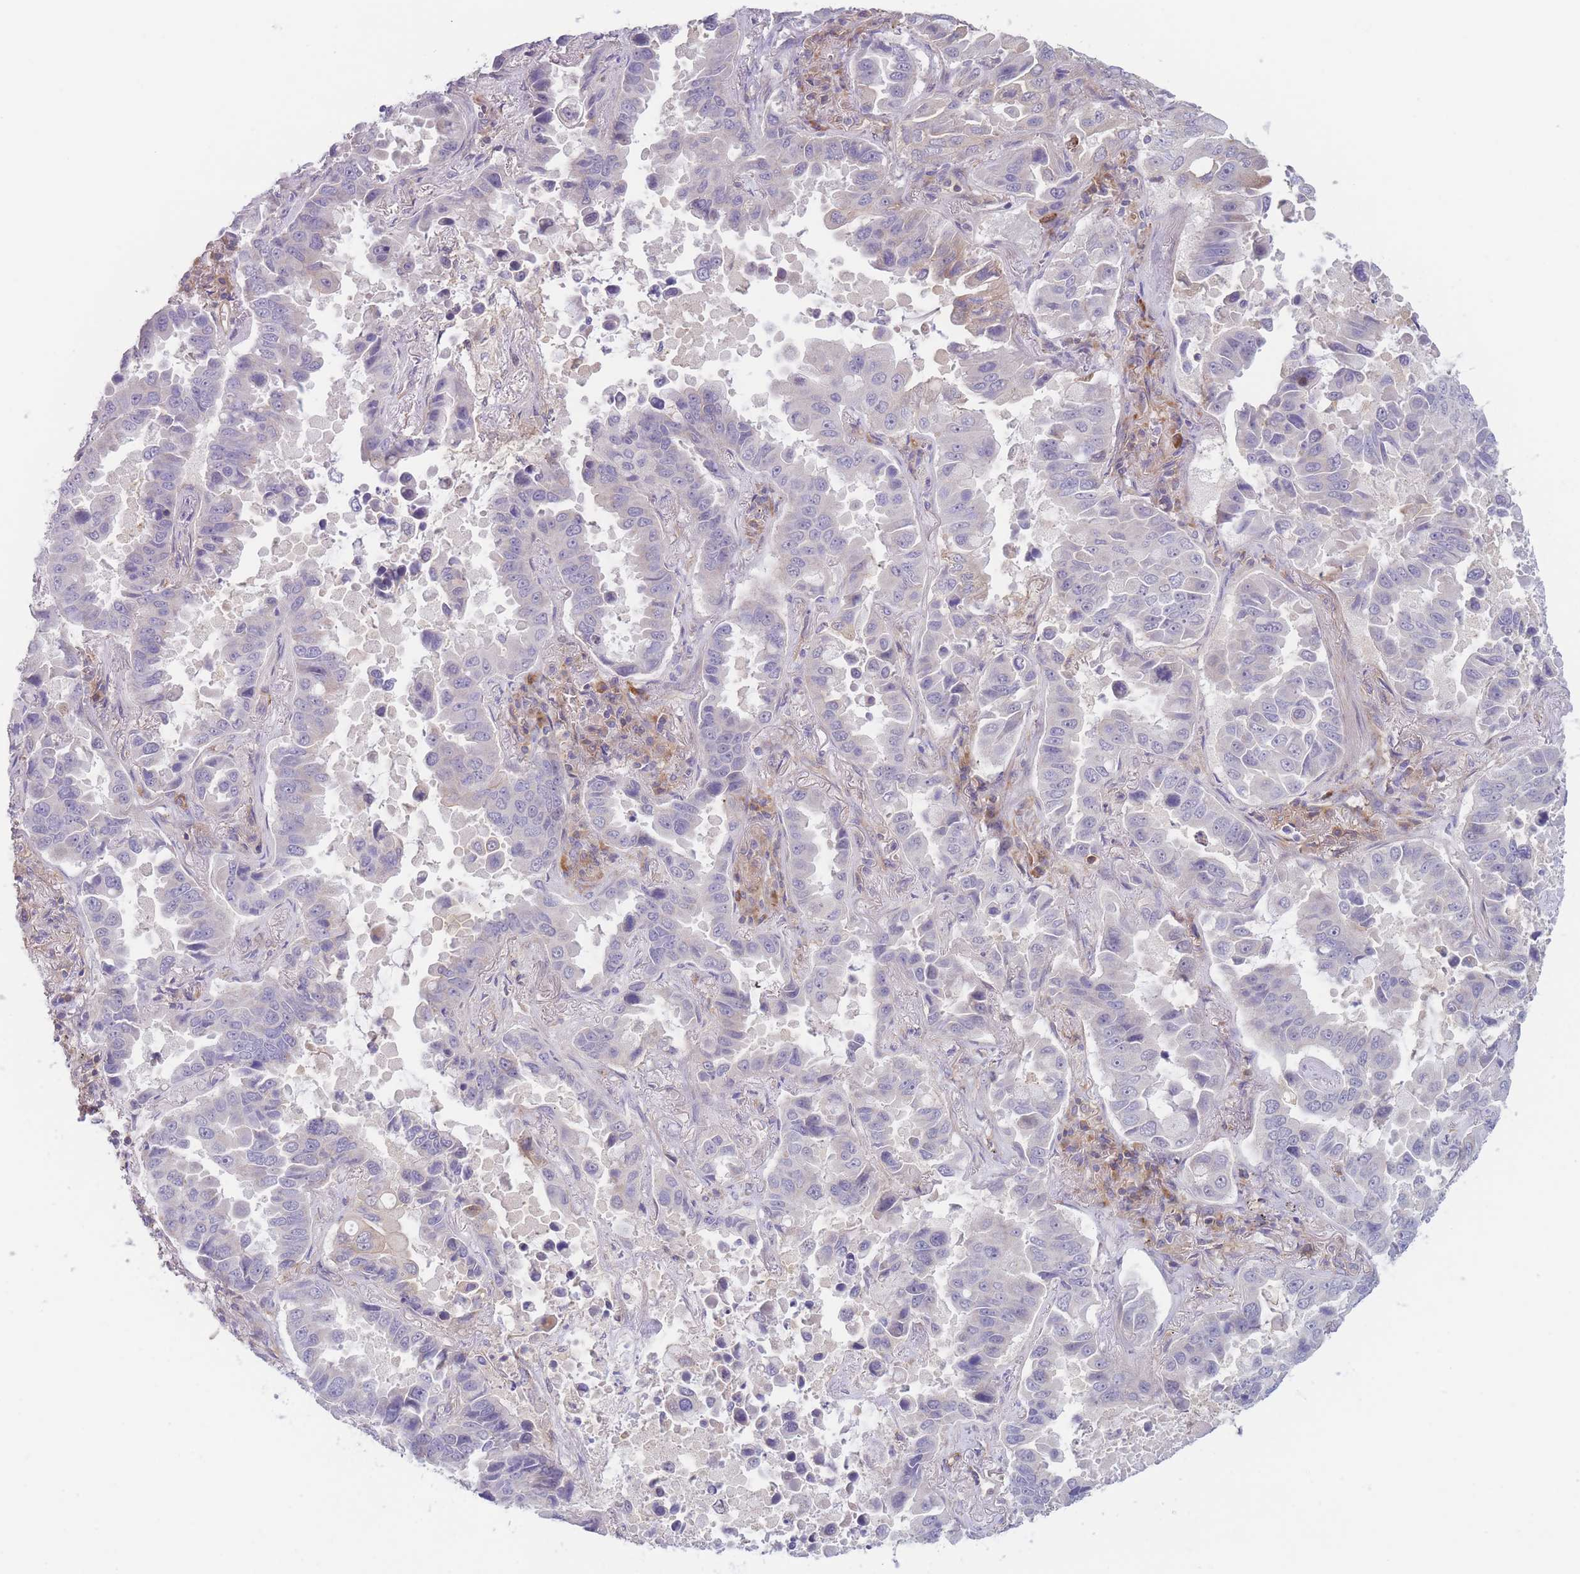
{"staining": {"intensity": "moderate", "quantity": "<25%", "location": "cytoplasmic/membranous"}, "tissue": "lung cancer", "cell_type": "Tumor cells", "image_type": "cancer", "snomed": [{"axis": "morphology", "description": "Adenocarcinoma, NOS"}, {"axis": "topography", "description": "Lung"}], "caption": "DAB (3,3'-diaminobenzidine) immunohistochemical staining of human lung adenocarcinoma displays moderate cytoplasmic/membranous protein expression in about <25% of tumor cells.", "gene": "WDR93", "patient": {"sex": "male", "age": 64}}